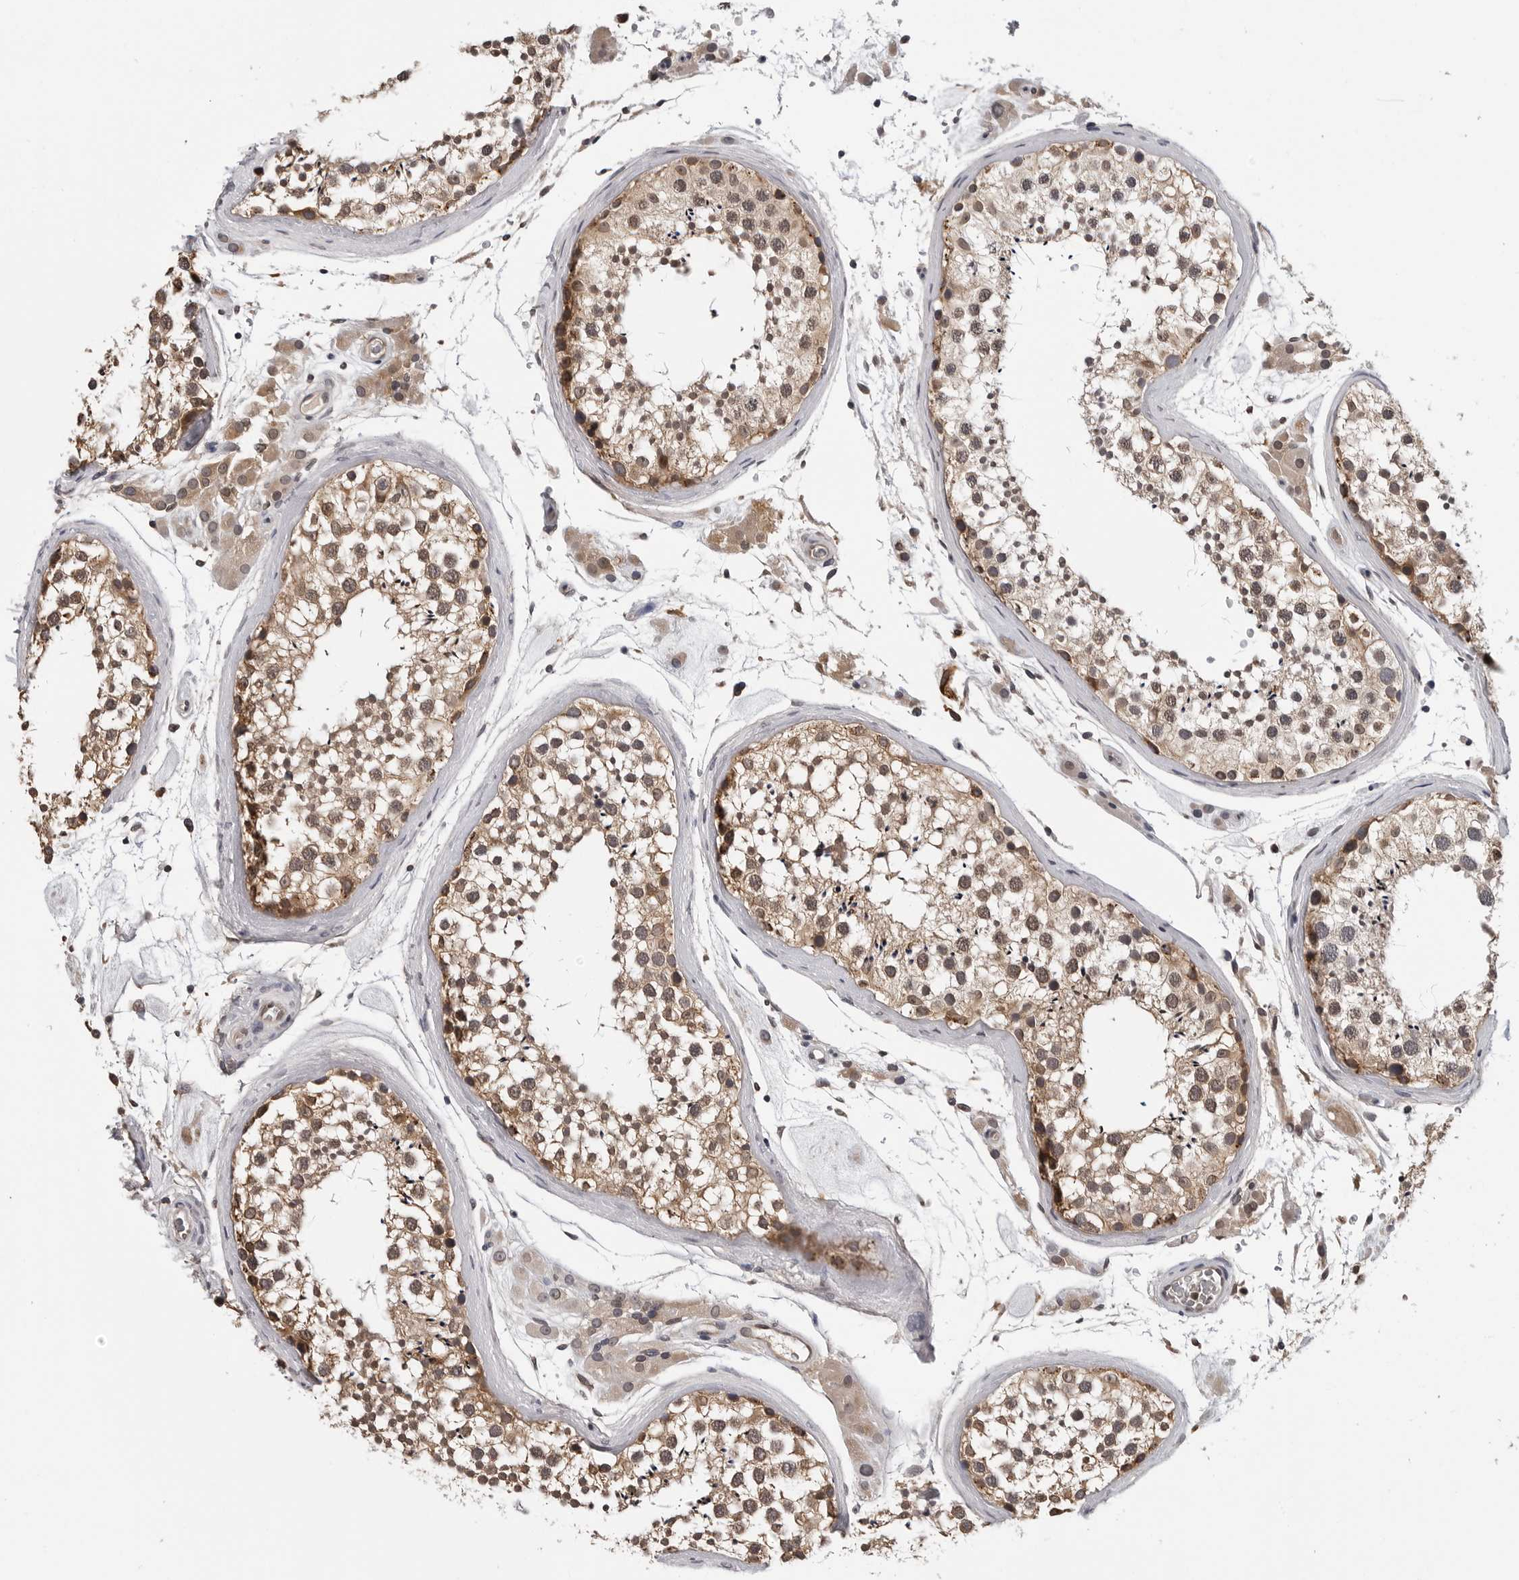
{"staining": {"intensity": "moderate", "quantity": ">75%", "location": "cytoplasmic/membranous"}, "tissue": "testis", "cell_type": "Cells in seminiferous ducts", "image_type": "normal", "snomed": [{"axis": "morphology", "description": "Normal tissue, NOS"}, {"axis": "topography", "description": "Testis"}], "caption": "Immunohistochemistry (IHC) image of normal human testis stained for a protein (brown), which demonstrates medium levels of moderate cytoplasmic/membranous staining in about >75% of cells in seminiferous ducts.", "gene": "TRMT13", "patient": {"sex": "male", "age": 46}}